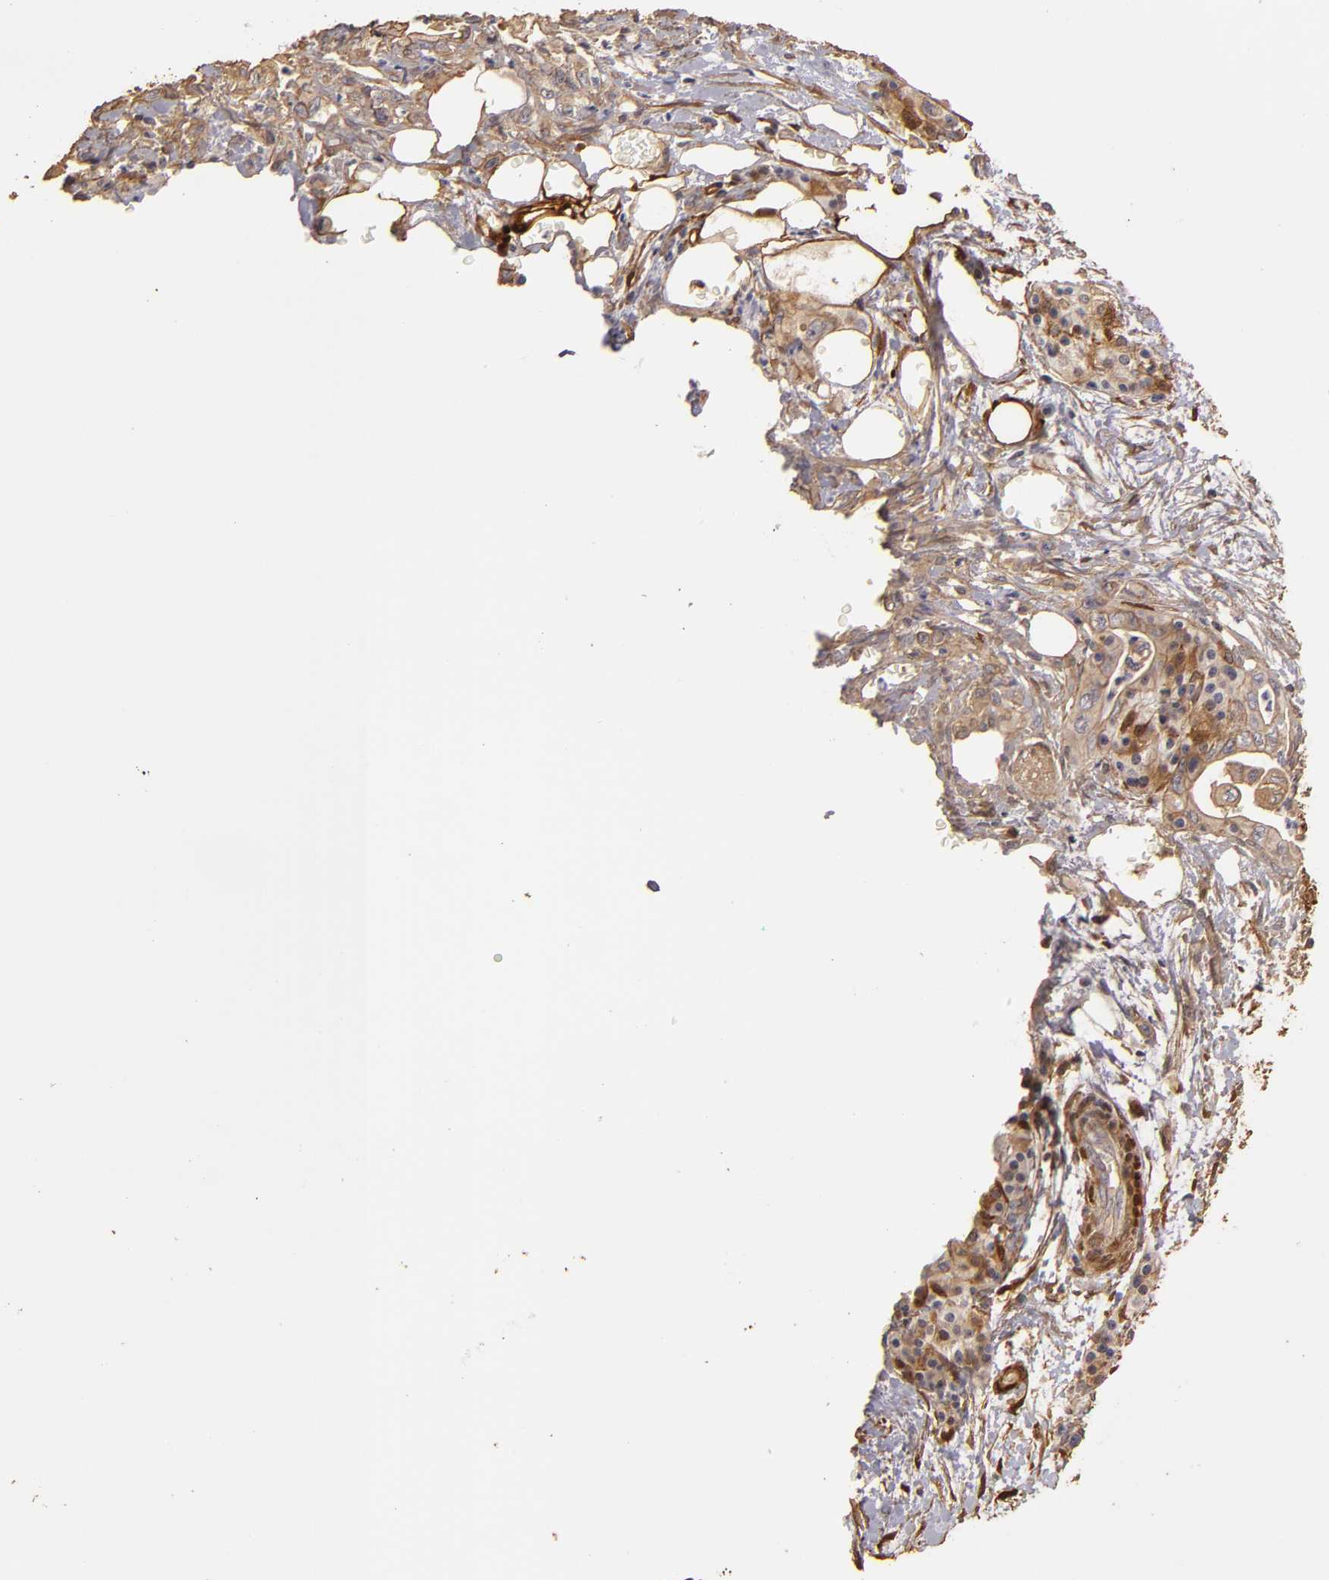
{"staining": {"intensity": "weak", "quantity": "25%-75%", "location": "cytoplasmic/membranous"}, "tissue": "pancreatic cancer", "cell_type": "Tumor cells", "image_type": "cancer", "snomed": [{"axis": "morphology", "description": "Adenocarcinoma, NOS"}, {"axis": "topography", "description": "Pancreas"}], "caption": "Immunohistochemistry (IHC) (DAB) staining of human pancreatic adenocarcinoma demonstrates weak cytoplasmic/membranous protein staining in about 25%-75% of tumor cells.", "gene": "HSPB6", "patient": {"sex": "female", "age": 66}}